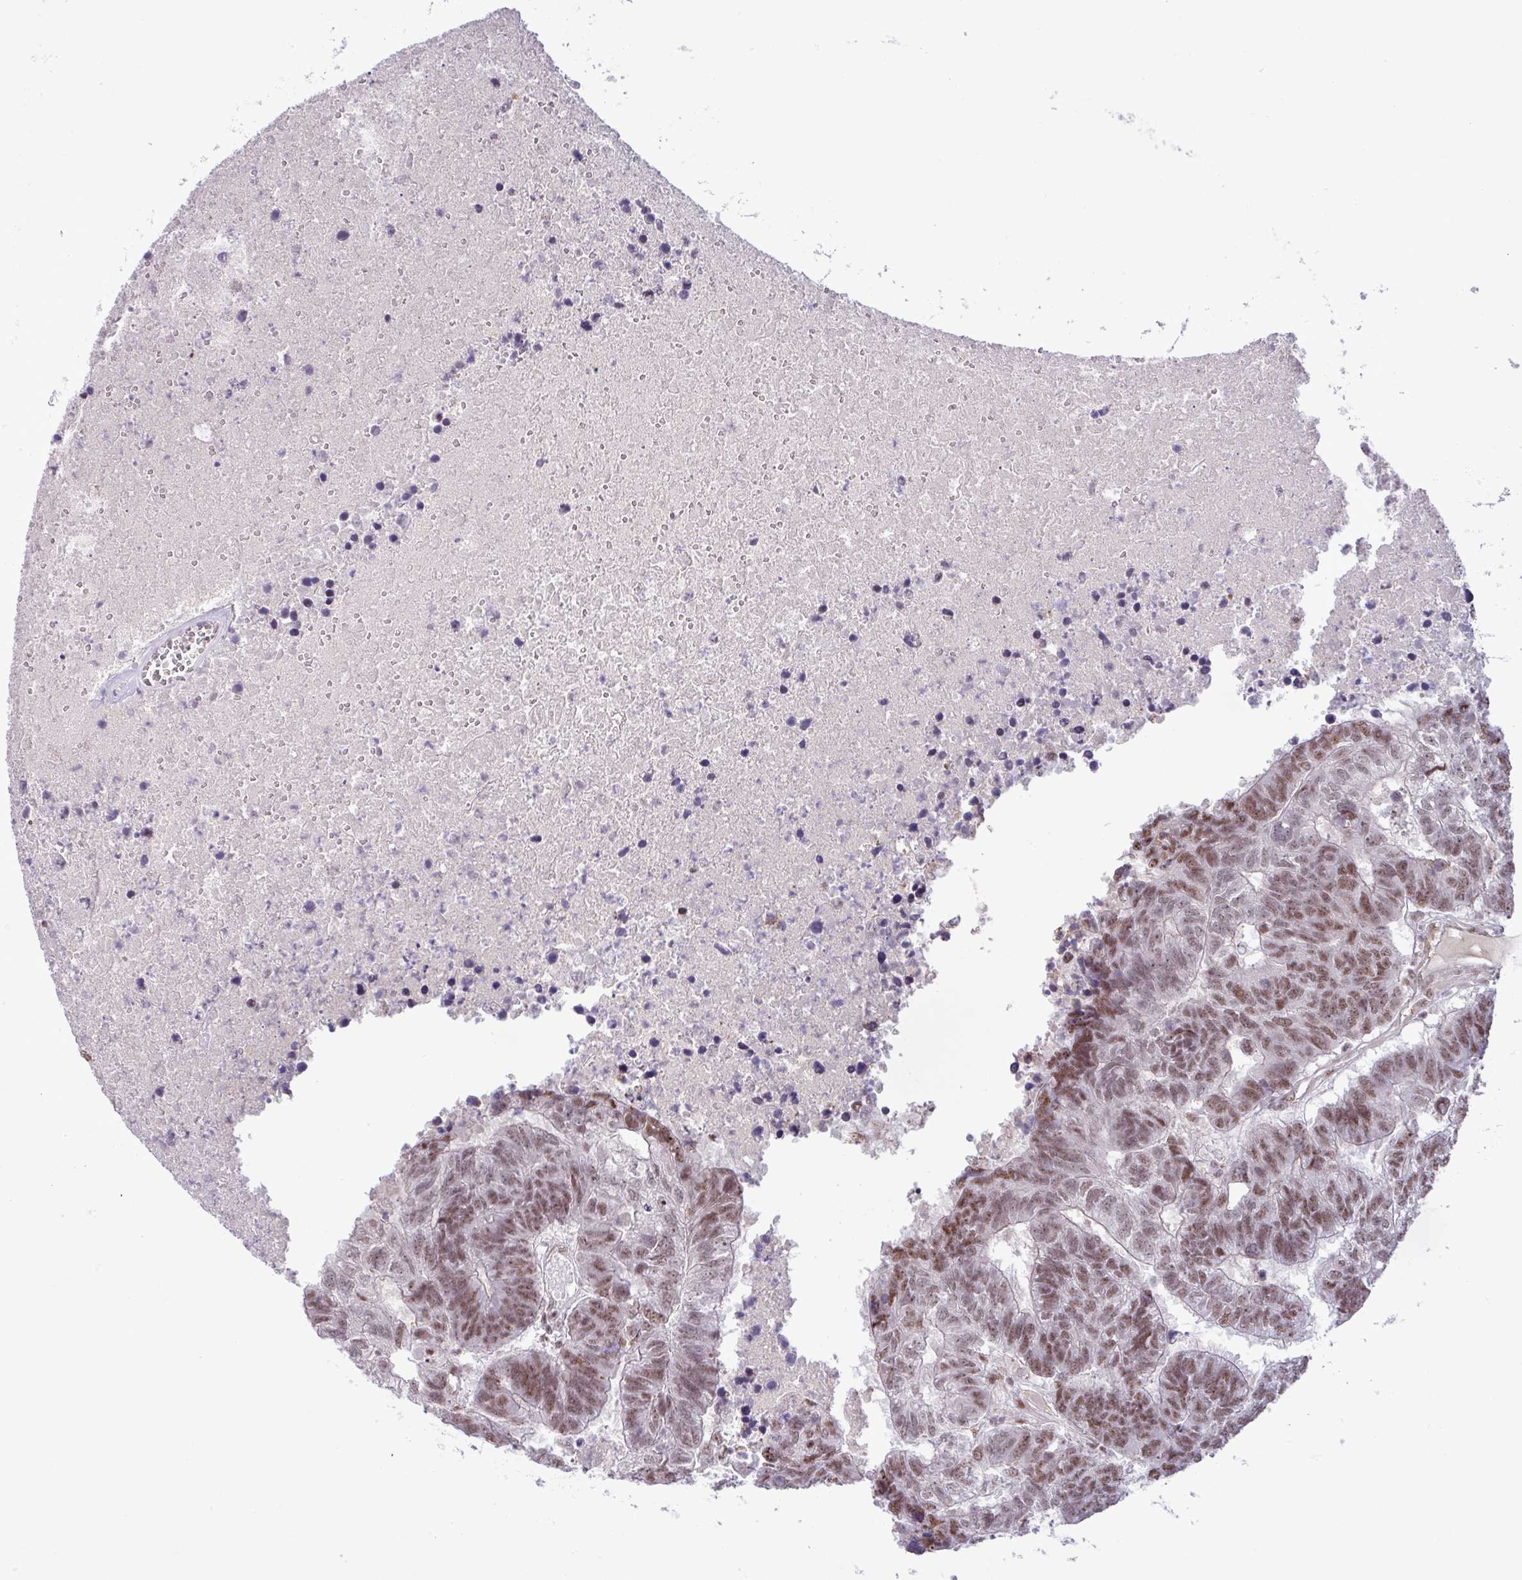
{"staining": {"intensity": "moderate", "quantity": ">75%", "location": "nuclear"}, "tissue": "colorectal cancer", "cell_type": "Tumor cells", "image_type": "cancer", "snomed": [{"axis": "morphology", "description": "Adenocarcinoma, NOS"}, {"axis": "topography", "description": "Colon"}], "caption": "Moderate nuclear protein staining is present in about >75% of tumor cells in colorectal cancer (adenocarcinoma).", "gene": "PTPN20", "patient": {"sex": "female", "age": 48}}